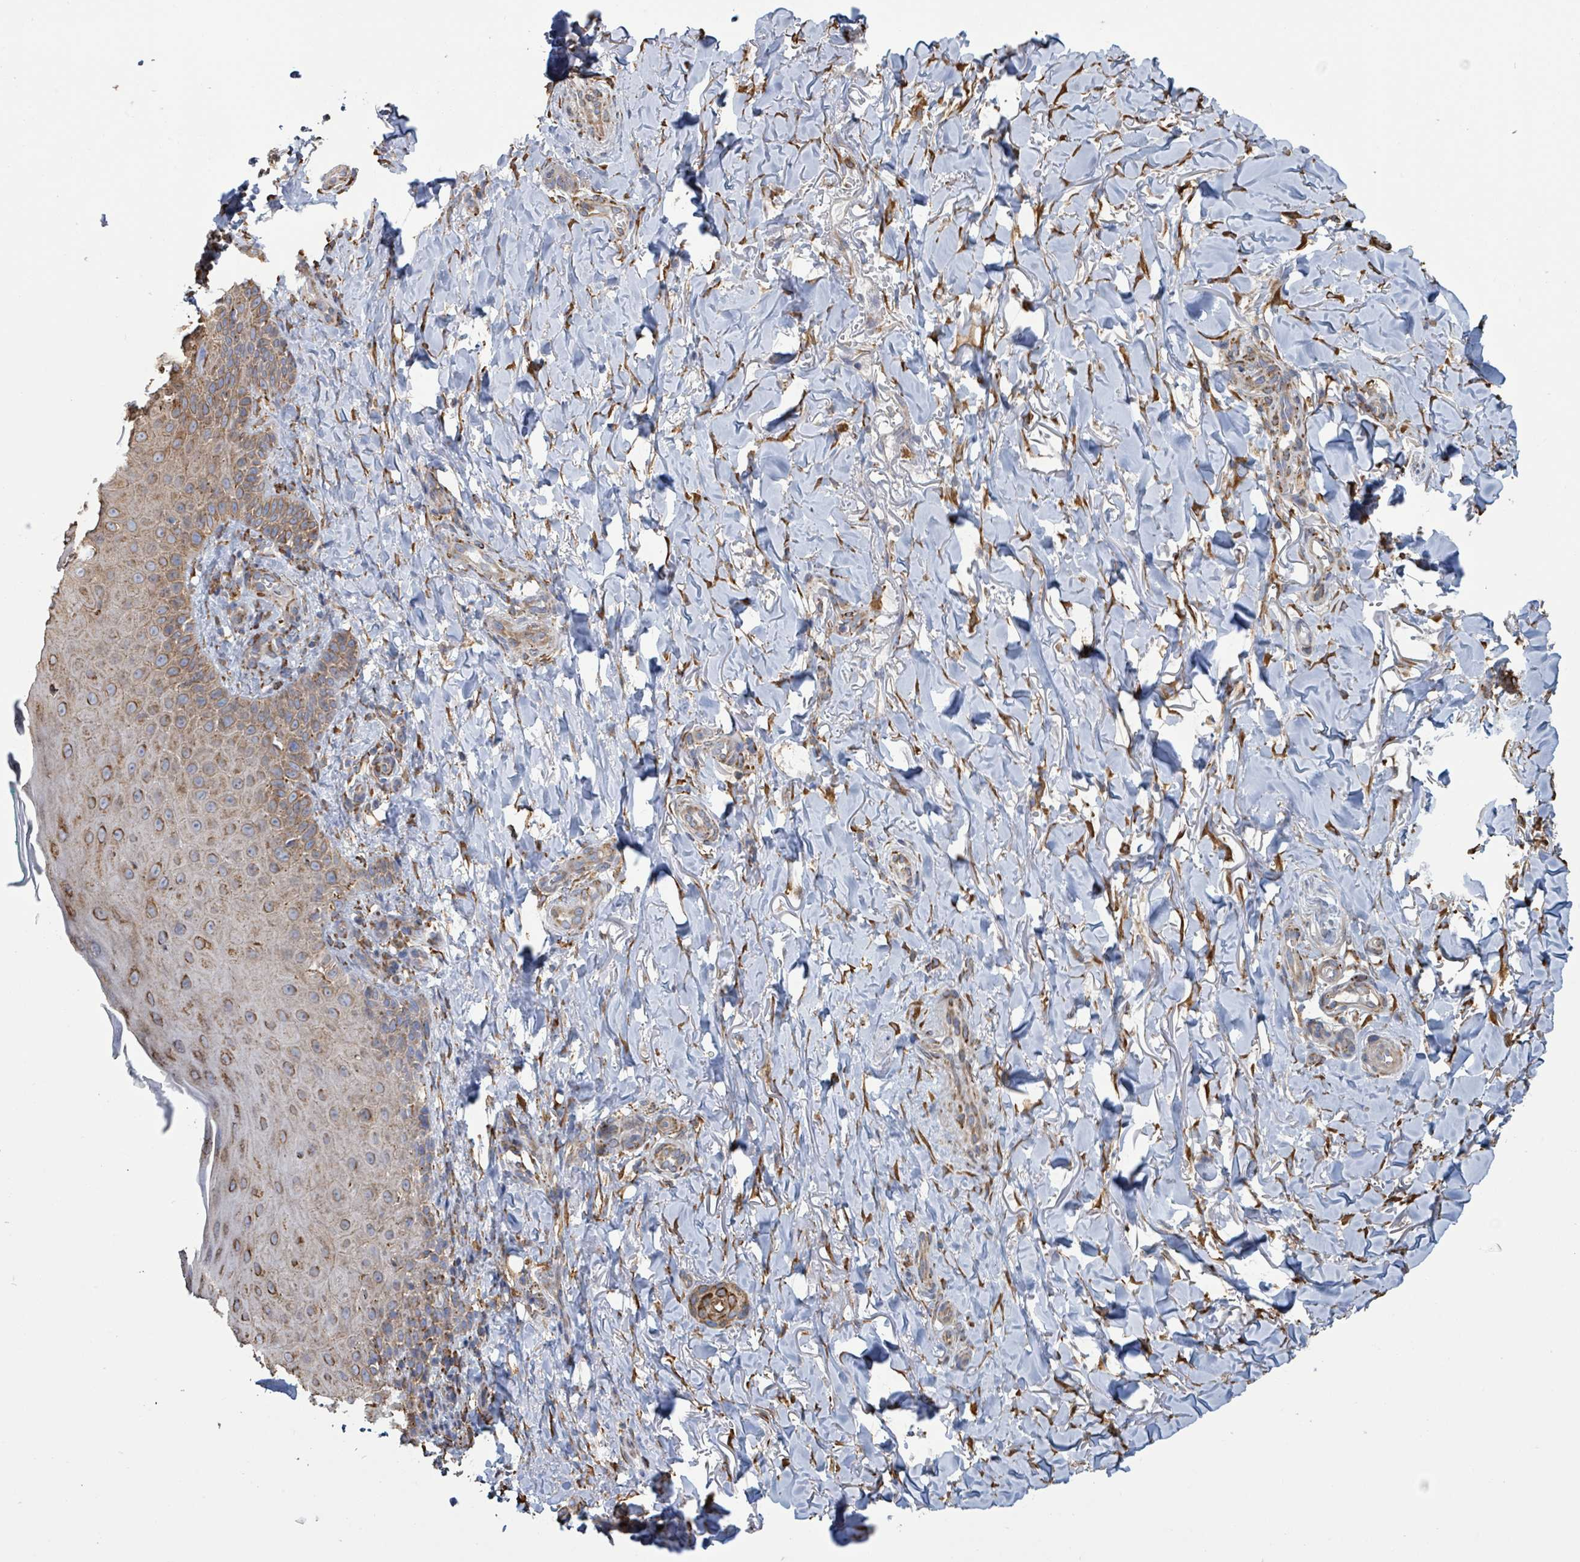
{"staining": {"intensity": "moderate", "quantity": ">75%", "location": "cytoplasmic/membranous"}, "tissue": "skin", "cell_type": "Fibroblasts", "image_type": "normal", "snomed": [{"axis": "morphology", "description": "Normal tissue, NOS"}, {"axis": "topography", "description": "Skin"}], "caption": "Approximately >75% of fibroblasts in unremarkable skin display moderate cytoplasmic/membranous protein expression as visualized by brown immunohistochemical staining.", "gene": "RFPL4AL1", "patient": {"sex": "male", "age": 81}}